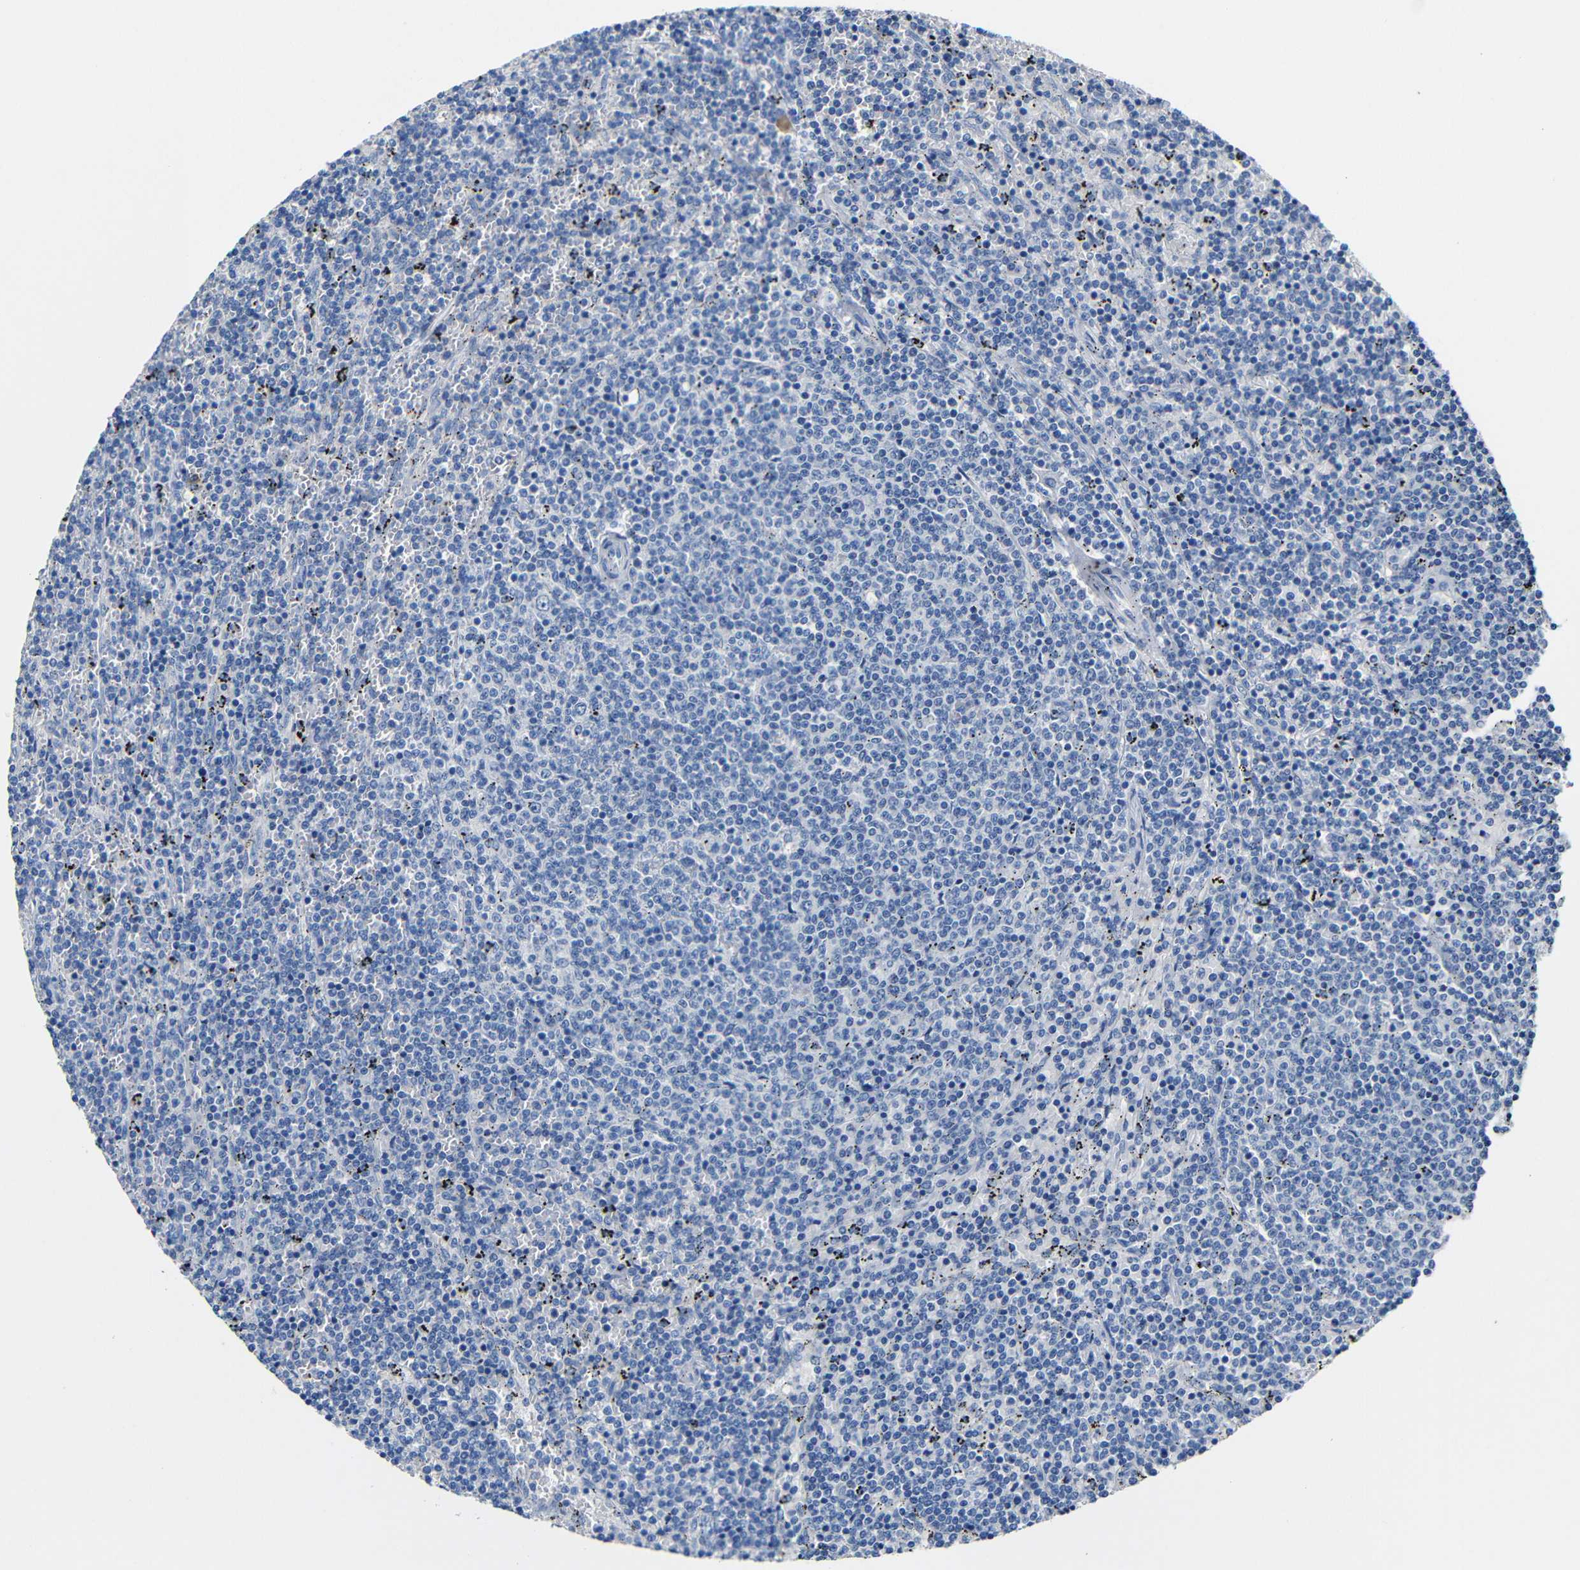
{"staining": {"intensity": "negative", "quantity": "none", "location": "none"}, "tissue": "lymphoma", "cell_type": "Tumor cells", "image_type": "cancer", "snomed": [{"axis": "morphology", "description": "Malignant lymphoma, non-Hodgkin's type, Low grade"}, {"axis": "topography", "description": "Spleen"}], "caption": "High power microscopy image of an IHC photomicrograph of malignant lymphoma, non-Hodgkin's type (low-grade), revealing no significant expression in tumor cells.", "gene": "ACKR2", "patient": {"sex": "female", "age": 50}}